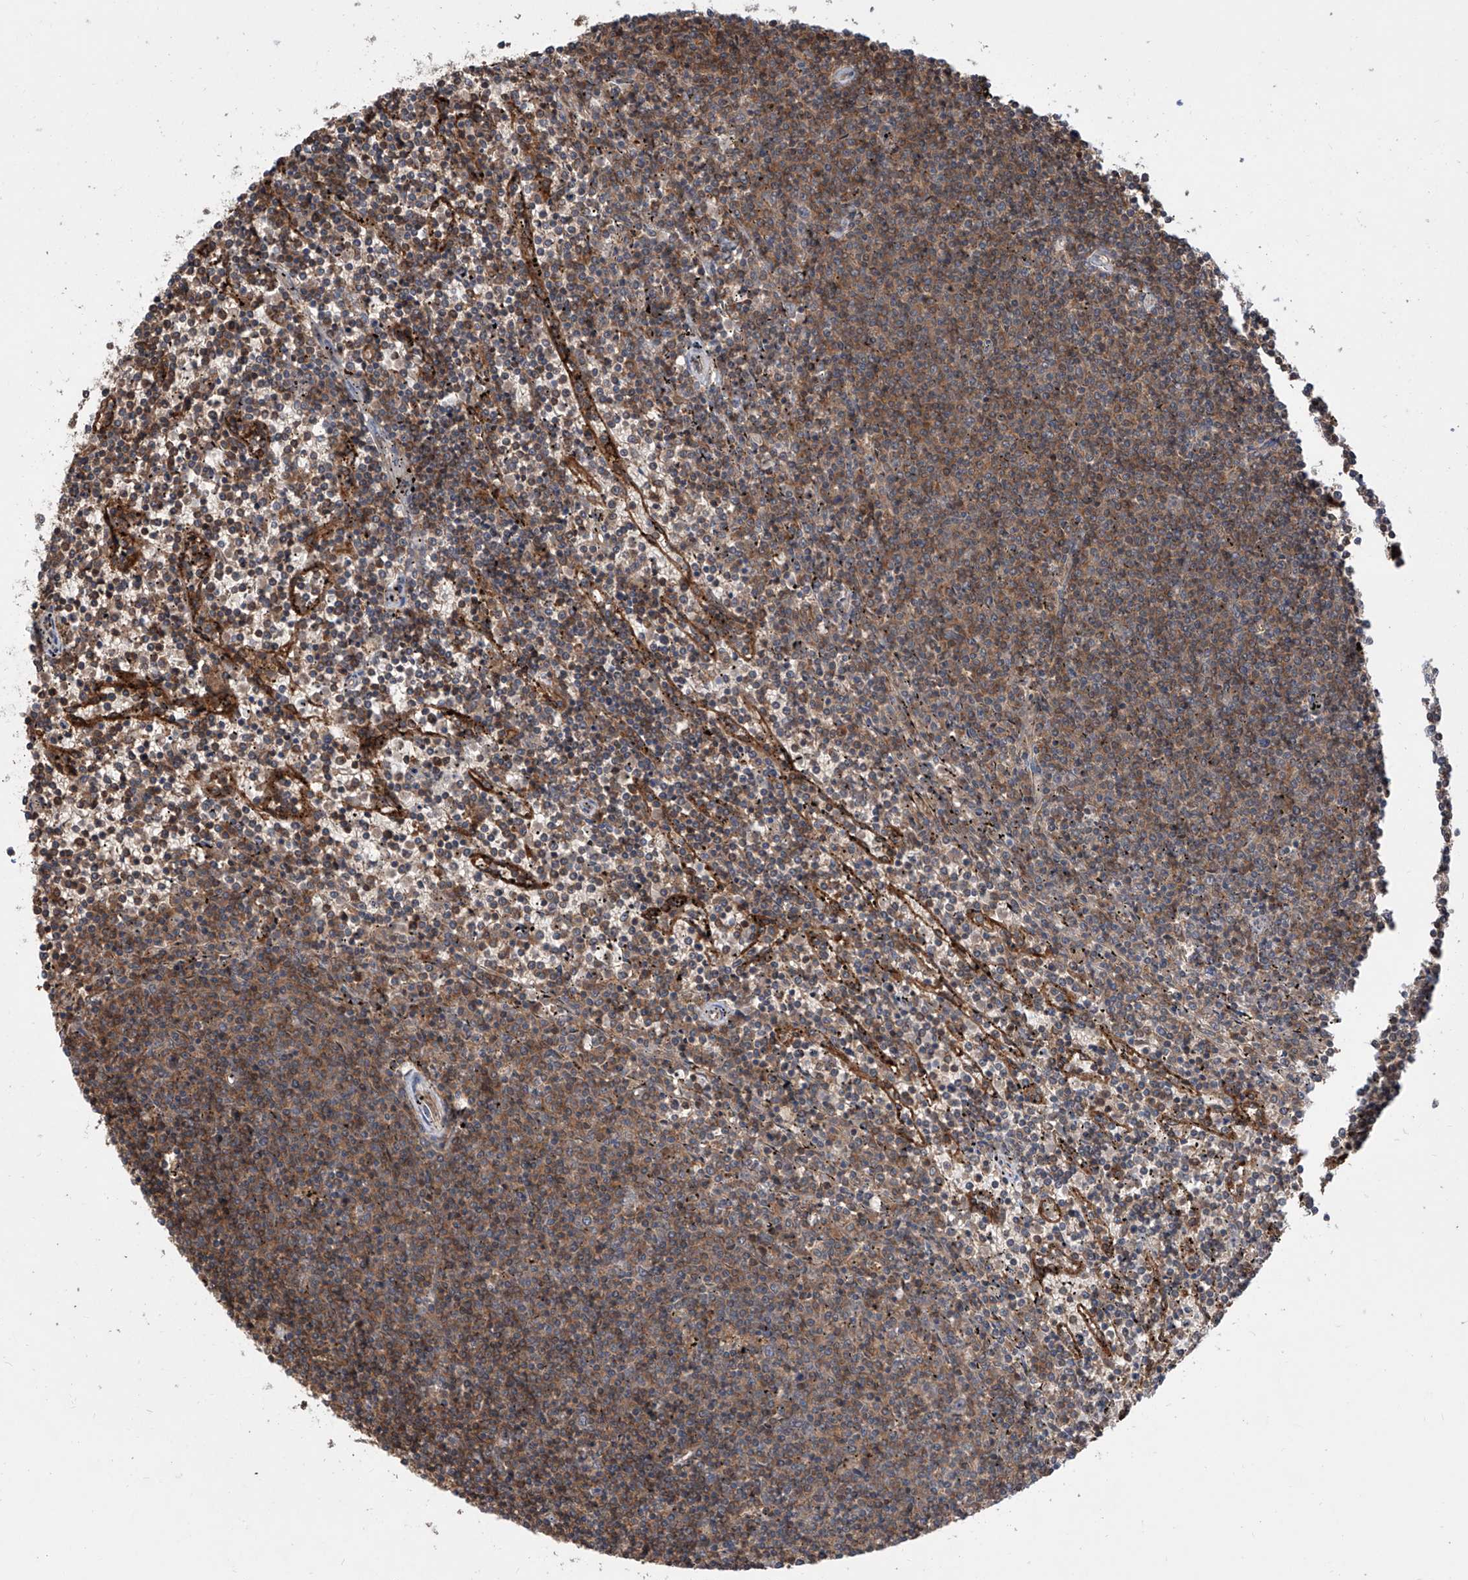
{"staining": {"intensity": "weak", "quantity": "25%-75%", "location": "cytoplasmic/membranous"}, "tissue": "lymphoma", "cell_type": "Tumor cells", "image_type": "cancer", "snomed": [{"axis": "morphology", "description": "Malignant lymphoma, non-Hodgkin's type, Low grade"}, {"axis": "topography", "description": "Spleen"}], "caption": "A brown stain shows weak cytoplasmic/membranous positivity of a protein in low-grade malignant lymphoma, non-Hodgkin's type tumor cells.", "gene": "HOXC8", "patient": {"sex": "female", "age": 50}}